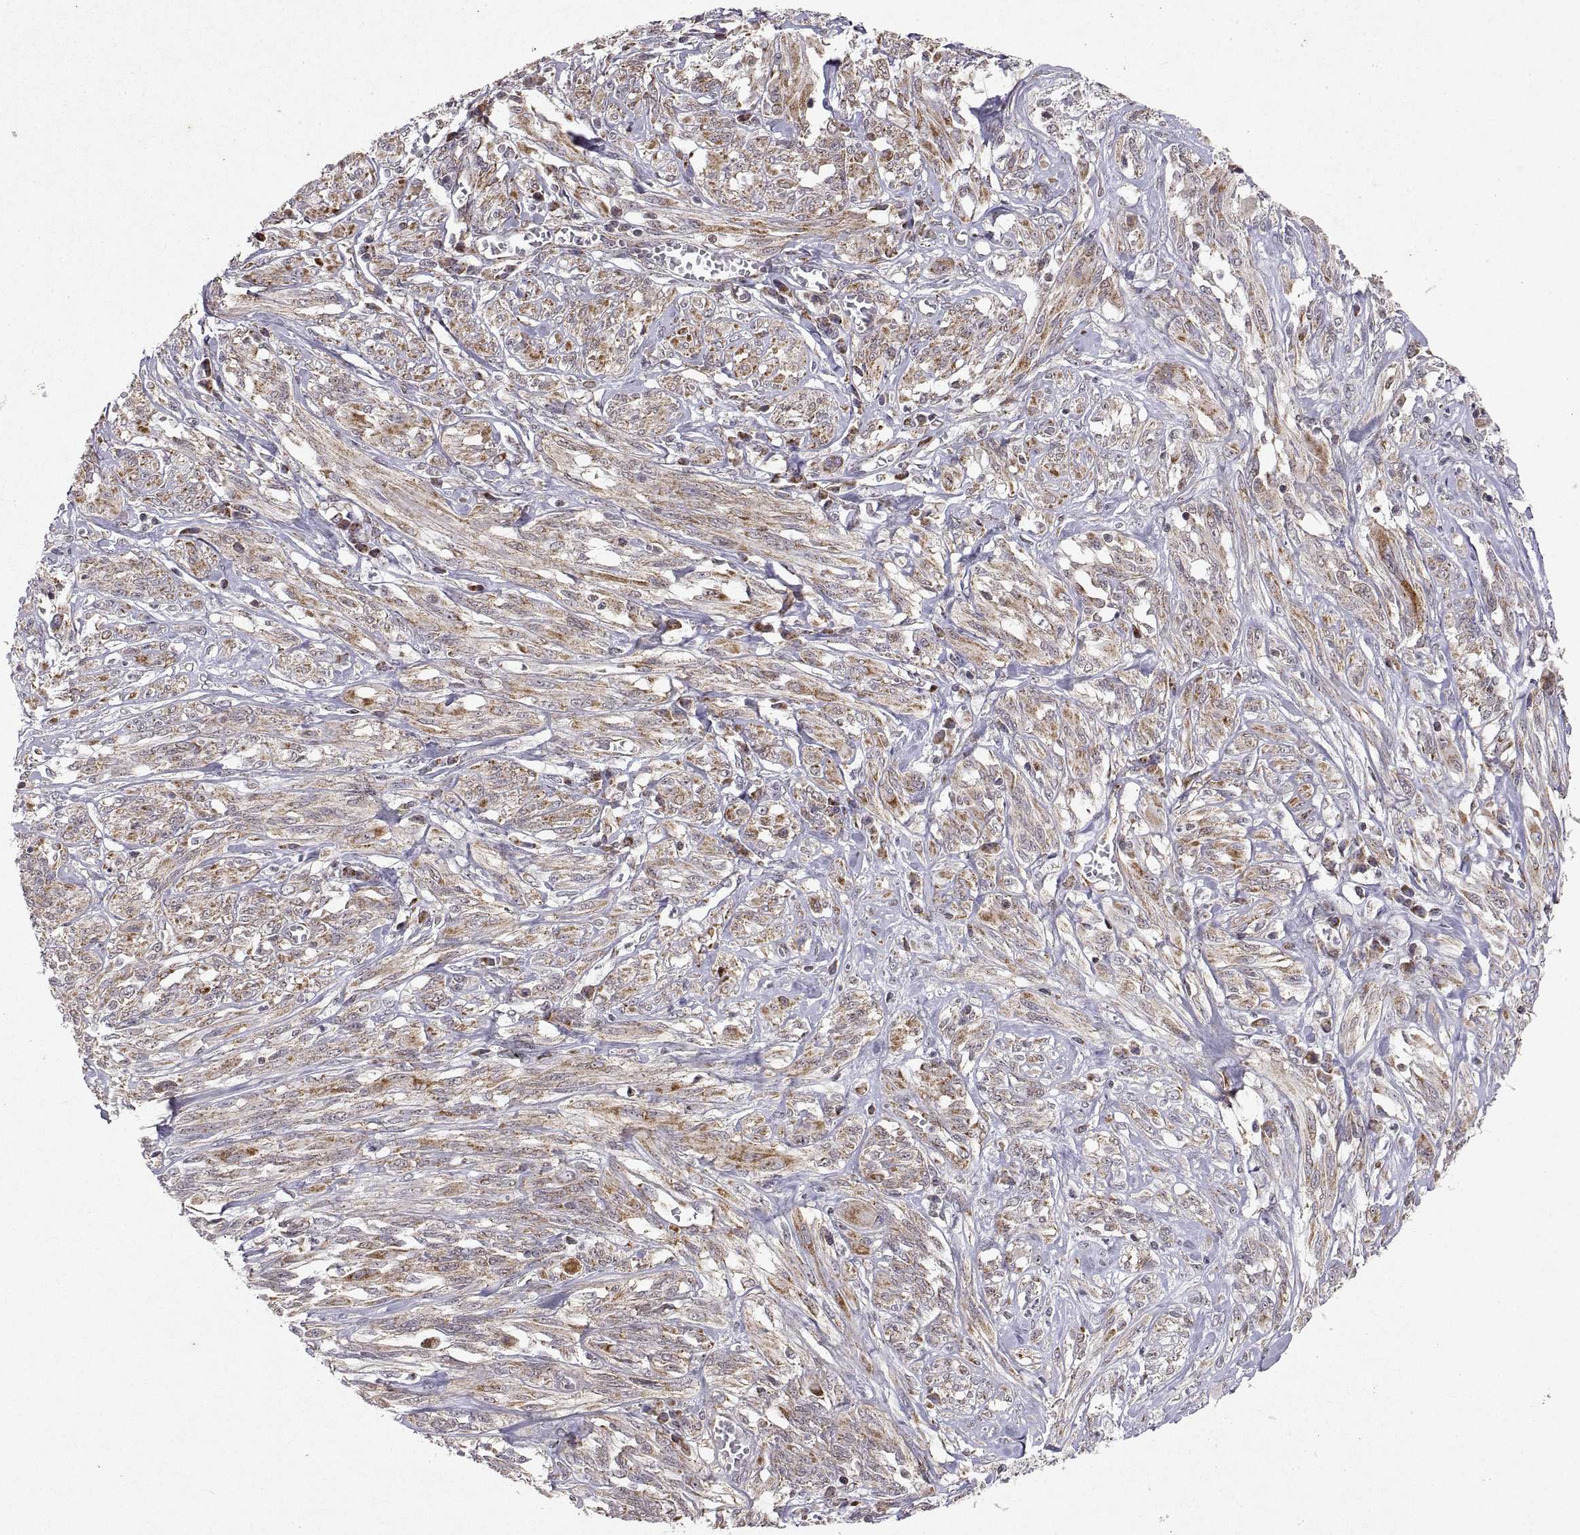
{"staining": {"intensity": "moderate", "quantity": "25%-75%", "location": "cytoplasmic/membranous"}, "tissue": "melanoma", "cell_type": "Tumor cells", "image_type": "cancer", "snomed": [{"axis": "morphology", "description": "Malignant melanoma, NOS"}, {"axis": "topography", "description": "Skin"}], "caption": "This is a photomicrograph of immunohistochemistry staining of melanoma, which shows moderate staining in the cytoplasmic/membranous of tumor cells.", "gene": "MANBAL", "patient": {"sex": "female", "age": 91}}